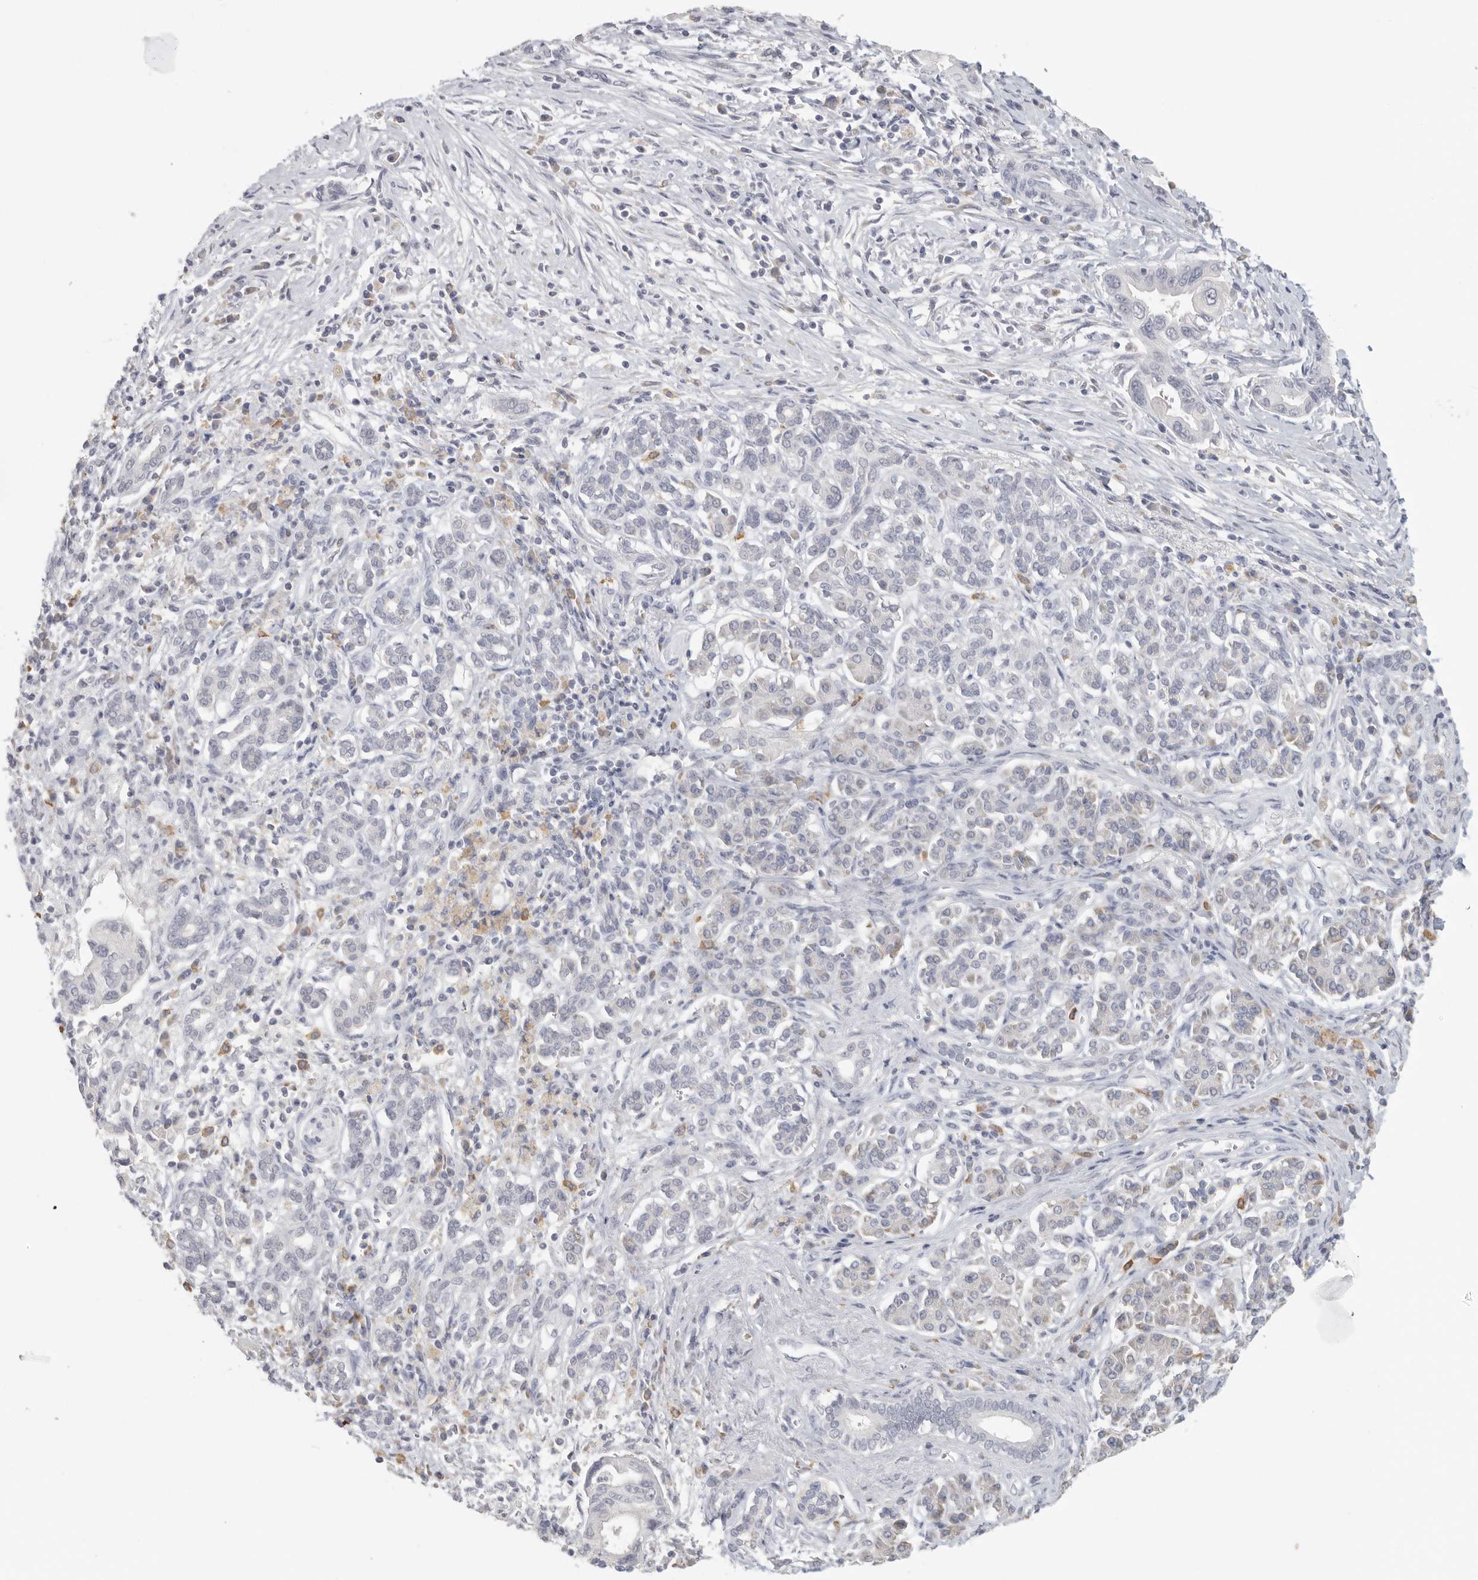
{"staining": {"intensity": "negative", "quantity": "none", "location": "none"}, "tissue": "pancreatic cancer", "cell_type": "Tumor cells", "image_type": "cancer", "snomed": [{"axis": "morphology", "description": "Adenocarcinoma, NOS"}, {"axis": "topography", "description": "Pancreas"}], "caption": "IHC histopathology image of human pancreatic cancer (adenocarcinoma) stained for a protein (brown), which reveals no staining in tumor cells.", "gene": "DNAJC11", "patient": {"sex": "male", "age": 78}}